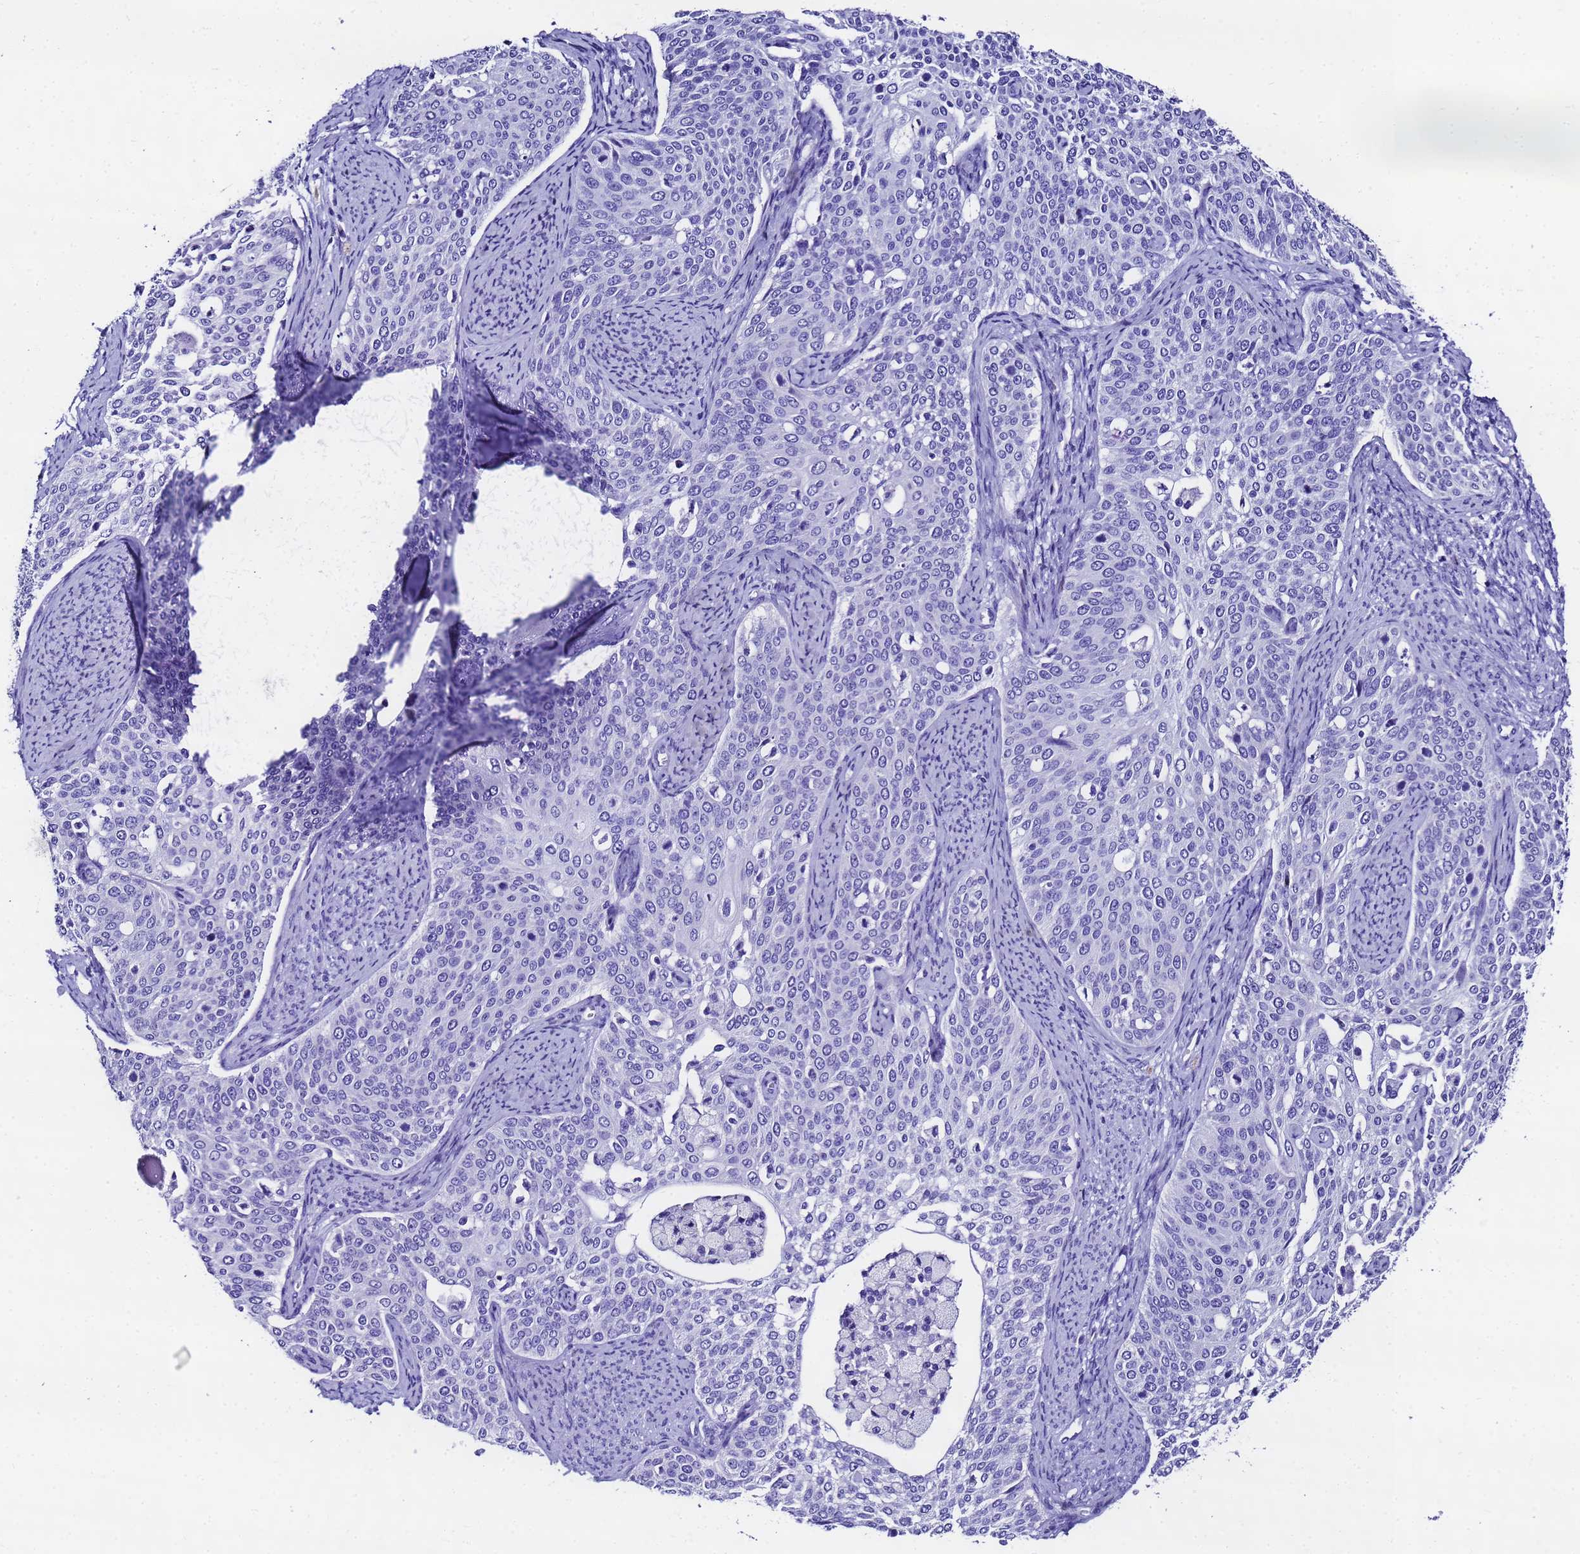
{"staining": {"intensity": "negative", "quantity": "none", "location": "none"}, "tissue": "cervical cancer", "cell_type": "Tumor cells", "image_type": "cancer", "snomed": [{"axis": "morphology", "description": "Squamous cell carcinoma, NOS"}, {"axis": "topography", "description": "Cervix"}], "caption": "This is an immunohistochemistry micrograph of human cervical cancer (squamous cell carcinoma). There is no expression in tumor cells.", "gene": "UGT2B10", "patient": {"sex": "female", "age": 44}}